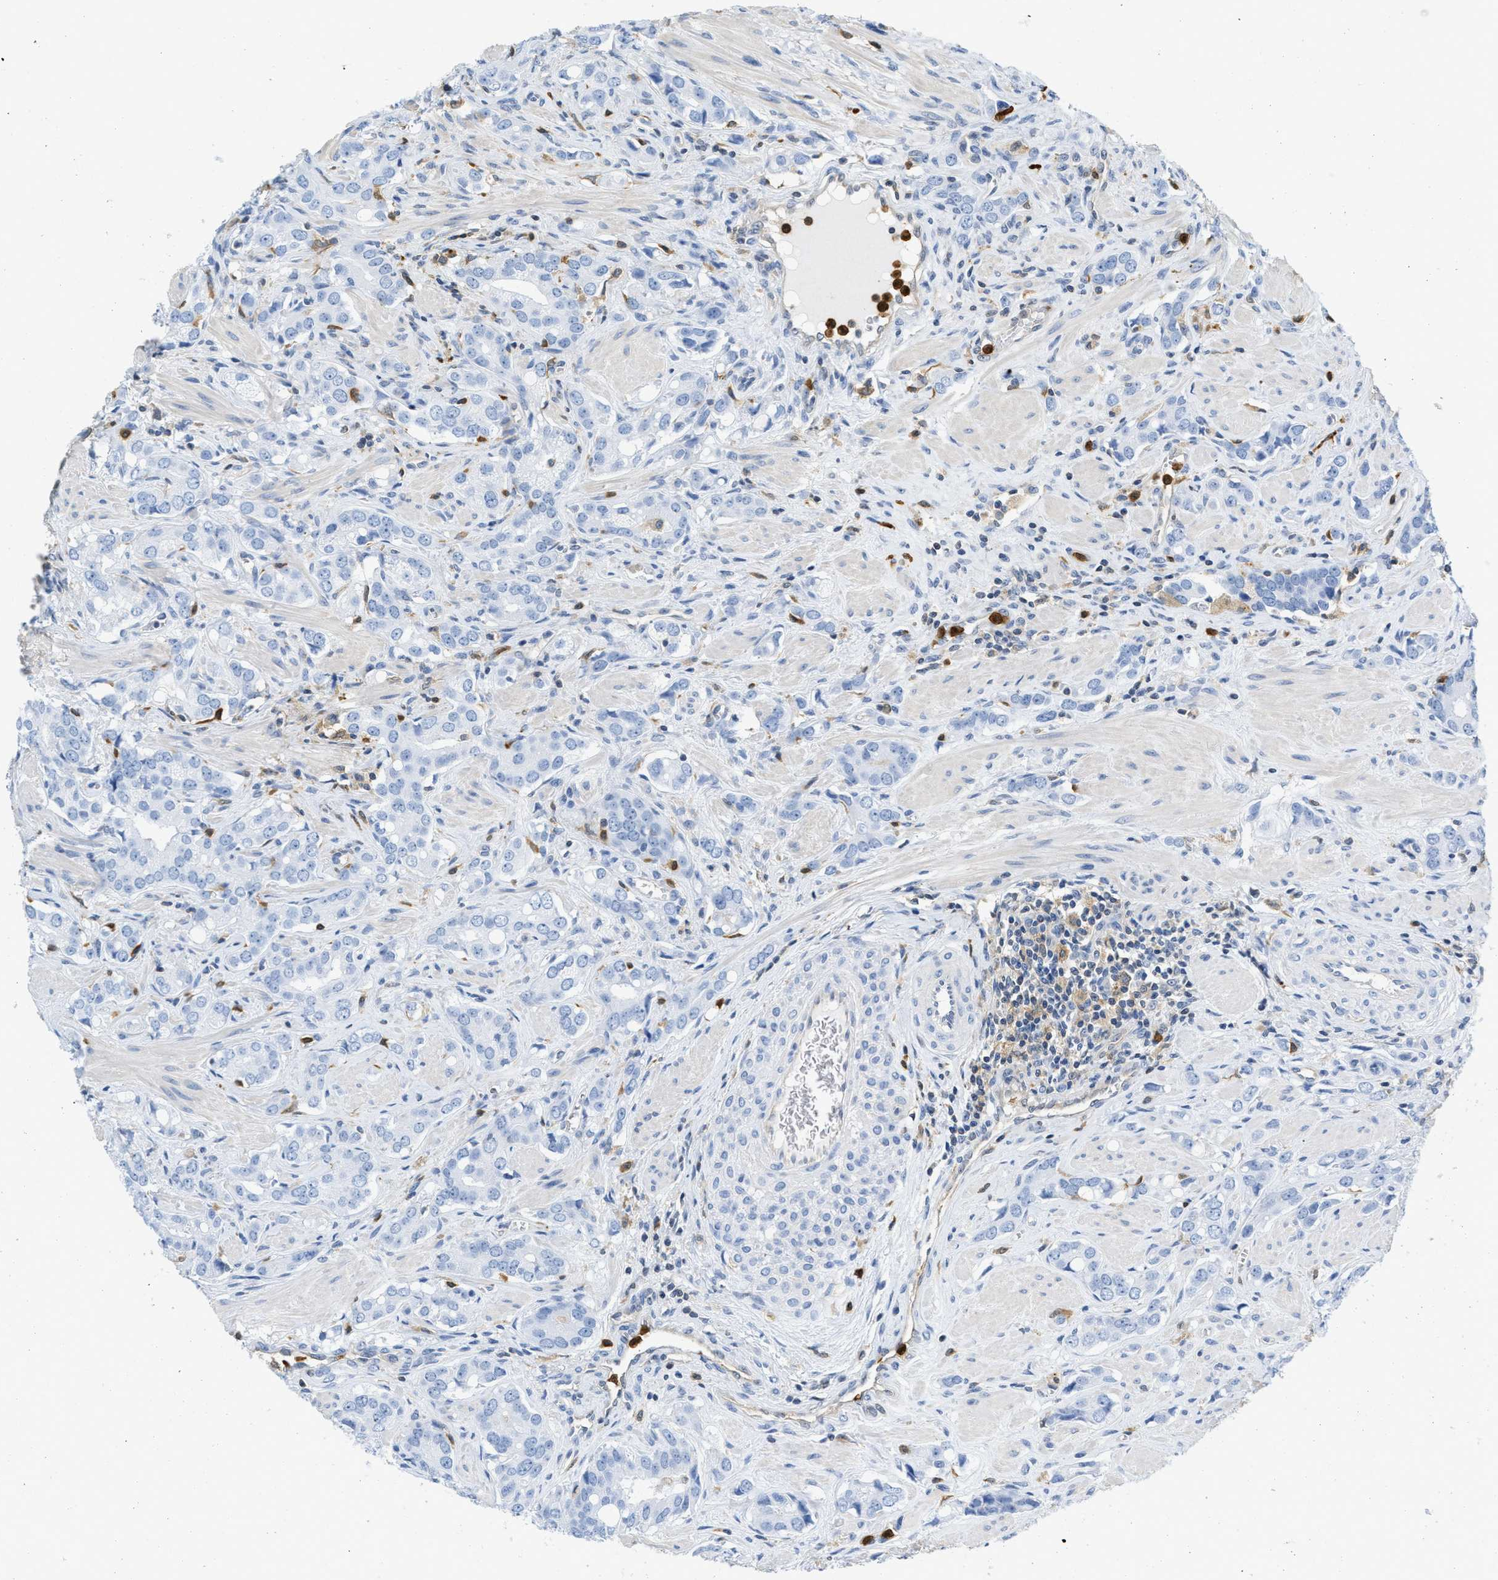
{"staining": {"intensity": "negative", "quantity": "none", "location": "none"}, "tissue": "prostate cancer", "cell_type": "Tumor cells", "image_type": "cancer", "snomed": [{"axis": "morphology", "description": "Adenocarcinoma, High grade"}, {"axis": "topography", "description": "Prostate"}], "caption": "A micrograph of human high-grade adenocarcinoma (prostate) is negative for staining in tumor cells.", "gene": "SERPINB1", "patient": {"sex": "male", "age": 52}}